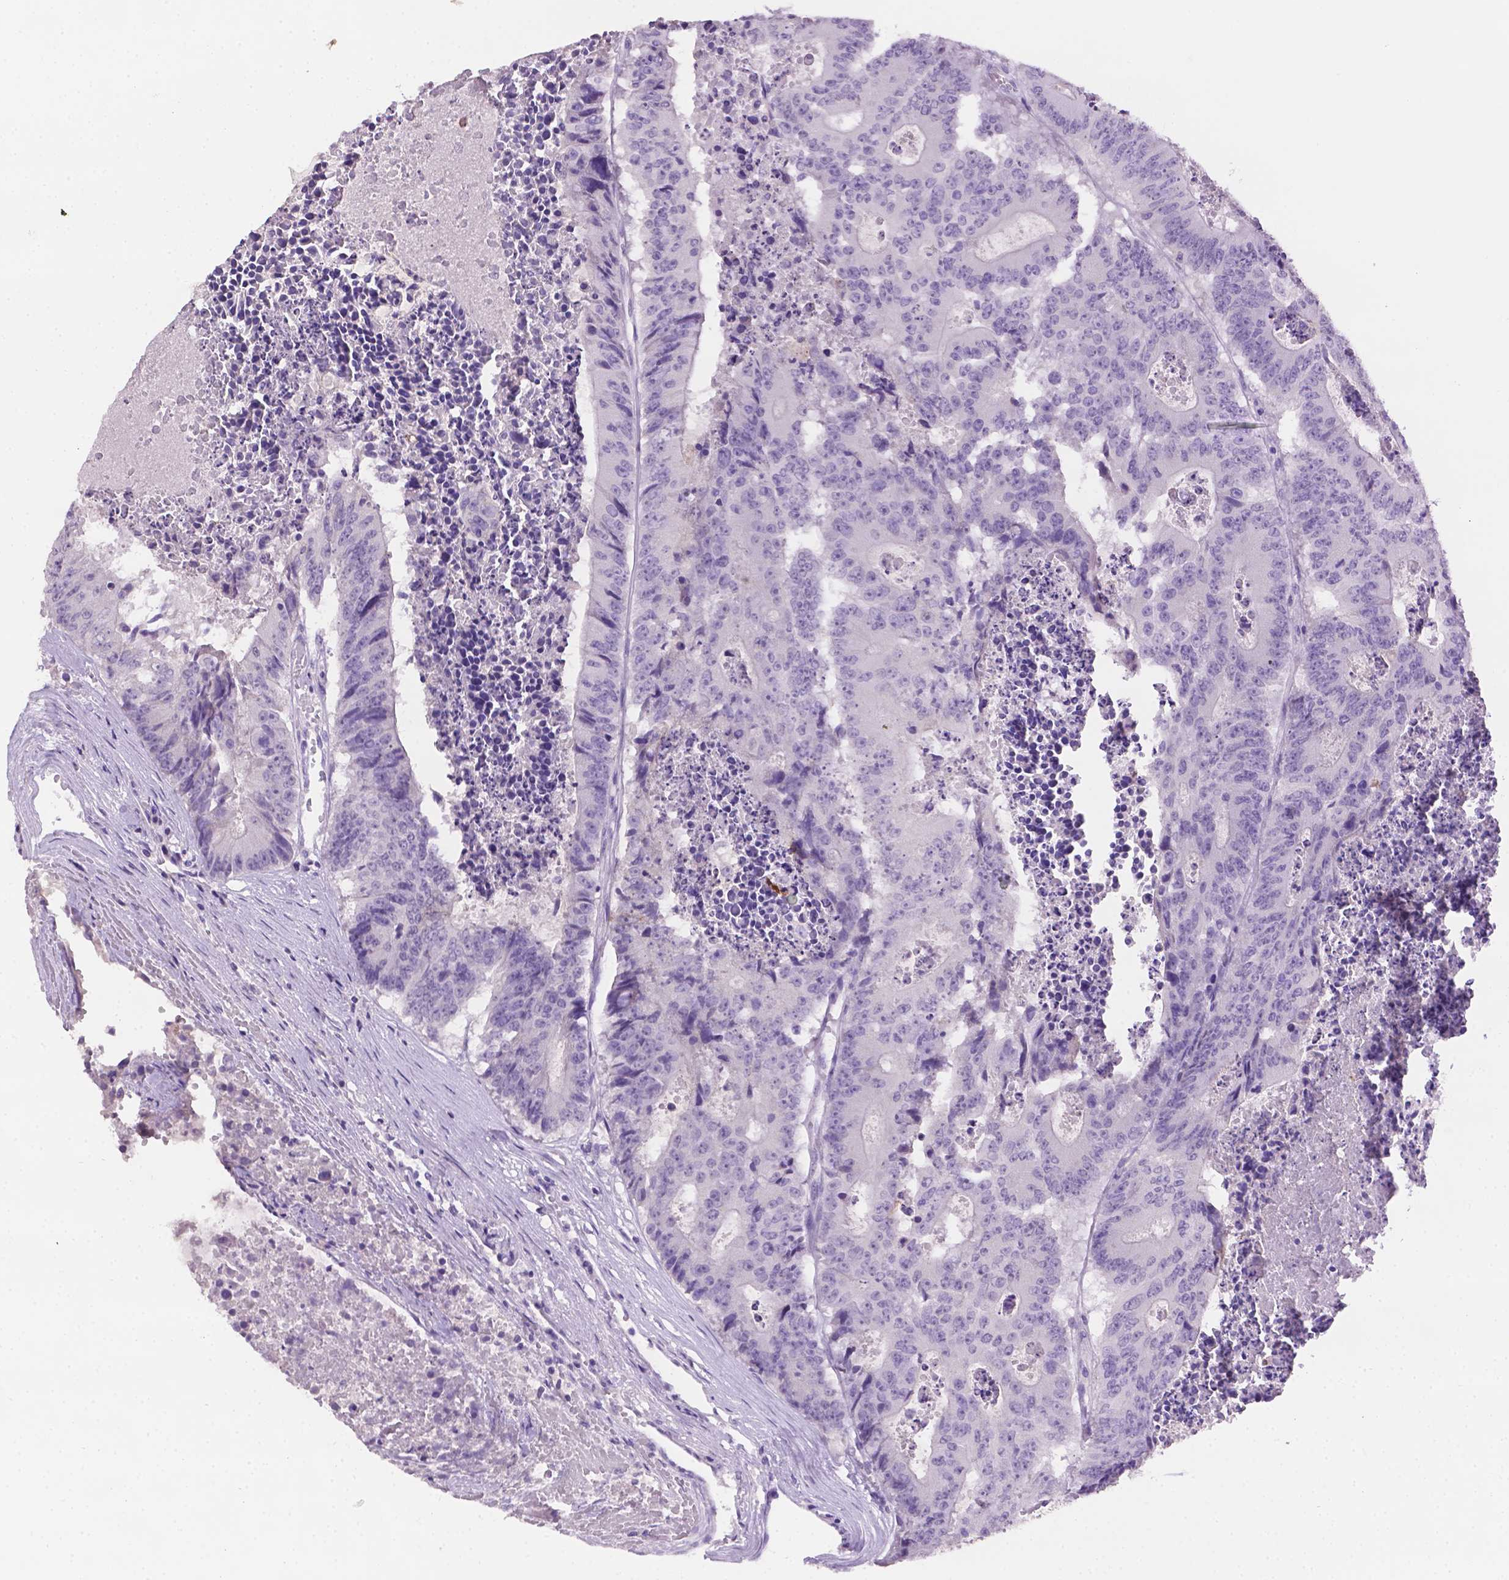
{"staining": {"intensity": "negative", "quantity": "none", "location": "none"}, "tissue": "colorectal cancer", "cell_type": "Tumor cells", "image_type": "cancer", "snomed": [{"axis": "morphology", "description": "Adenocarcinoma, NOS"}, {"axis": "topography", "description": "Colon"}], "caption": "Tumor cells are negative for protein expression in human adenocarcinoma (colorectal). The staining is performed using DAB (3,3'-diaminobenzidine) brown chromogen with nuclei counter-stained in using hematoxylin.", "gene": "TACSTD2", "patient": {"sex": "male", "age": 87}}